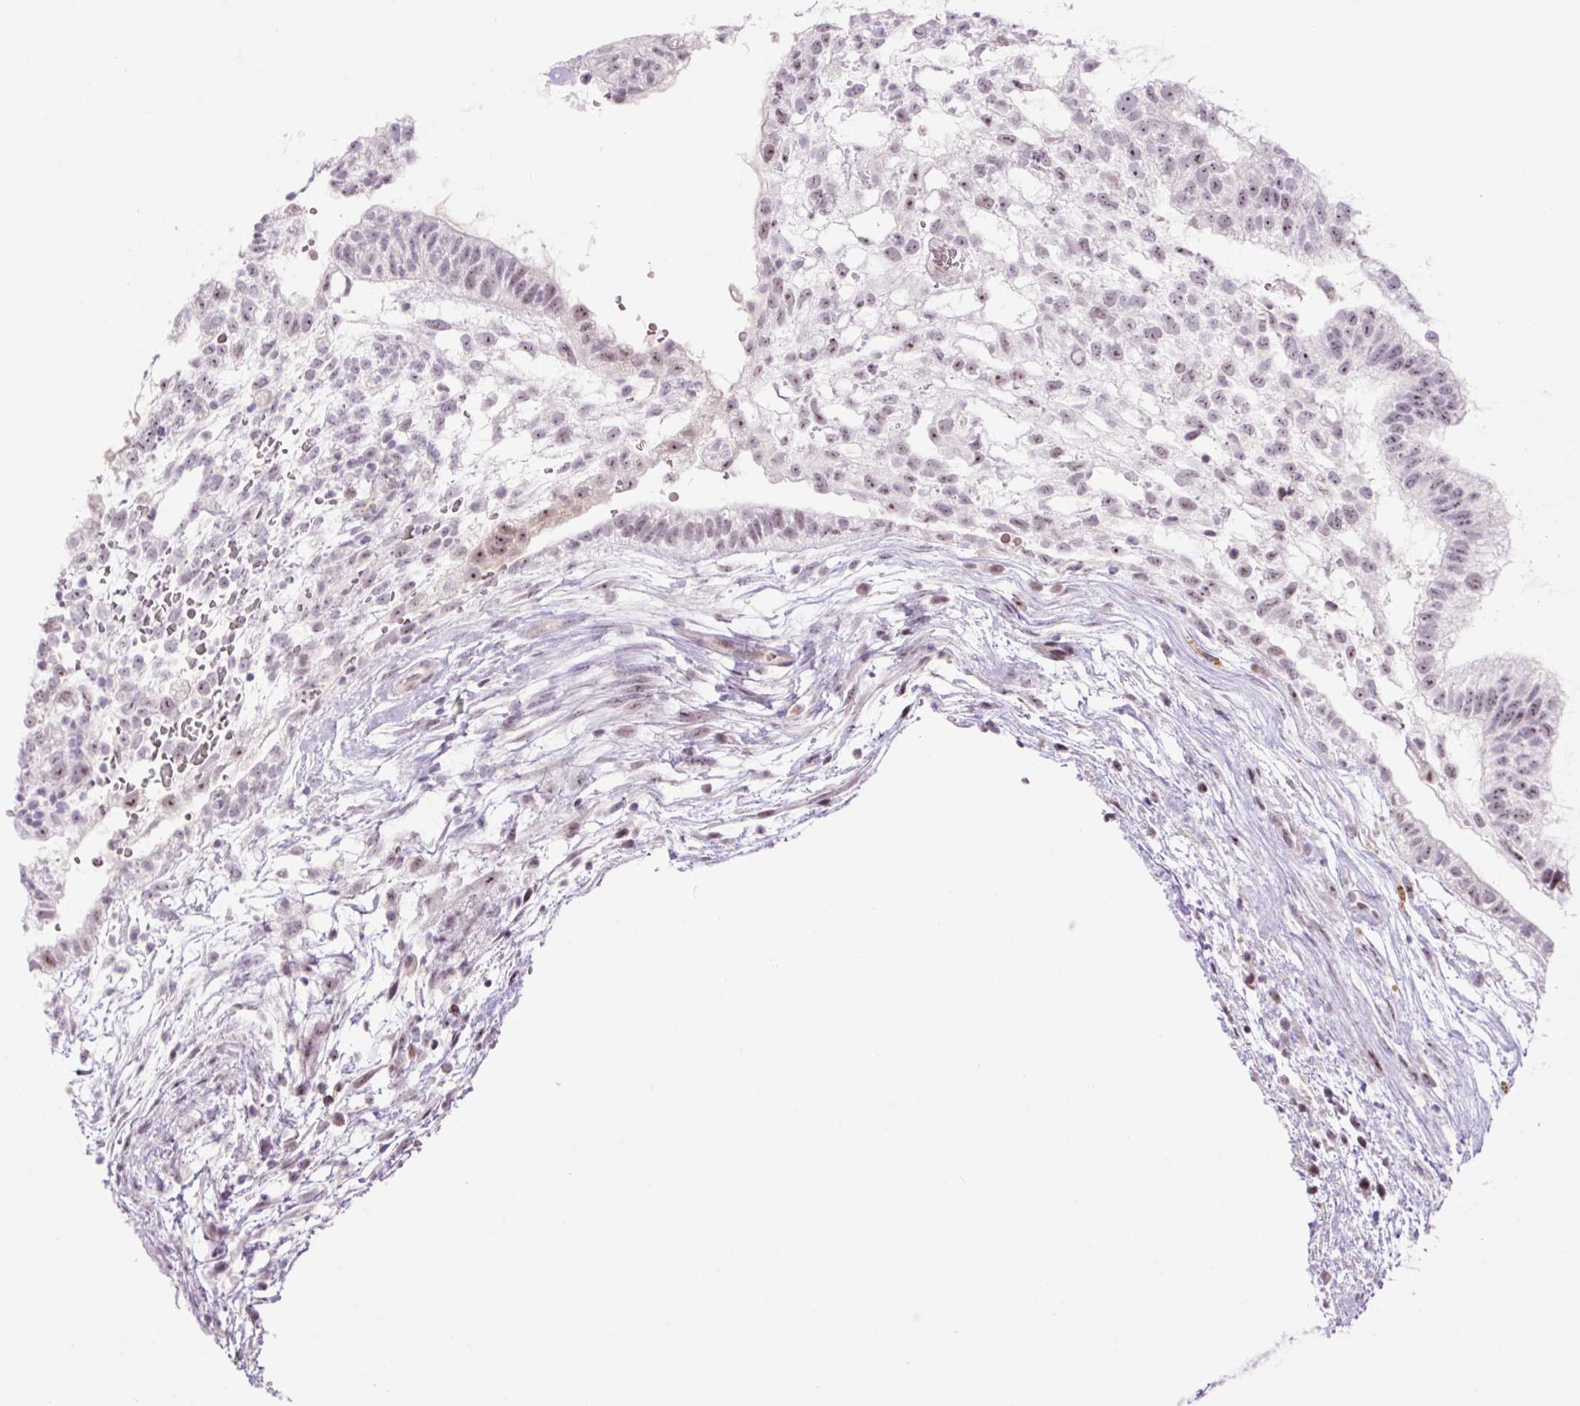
{"staining": {"intensity": "weak", "quantity": "25%-75%", "location": "nuclear"}, "tissue": "testis cancer", "cell_type": "Tumor cells", "image_type": "cancer", "snomed": [{"axis": "morphology", "description": "Carcinoma, Embryonal, NOS"}, {"axis": "topography", "description": "Testis"}], "caption": "A micrograph of human testis embryonal carcinoma stained for a protein reveals weak nuclear brown staining in tumor cells. (Stains: DAB (3,3'-diaminobenzidine) in brown, nuclei in blue, Microscopy: brightfield microscopy at high magnification).", "gene": "ZNF417", "patient": {"sex": "male", "age": 32}}